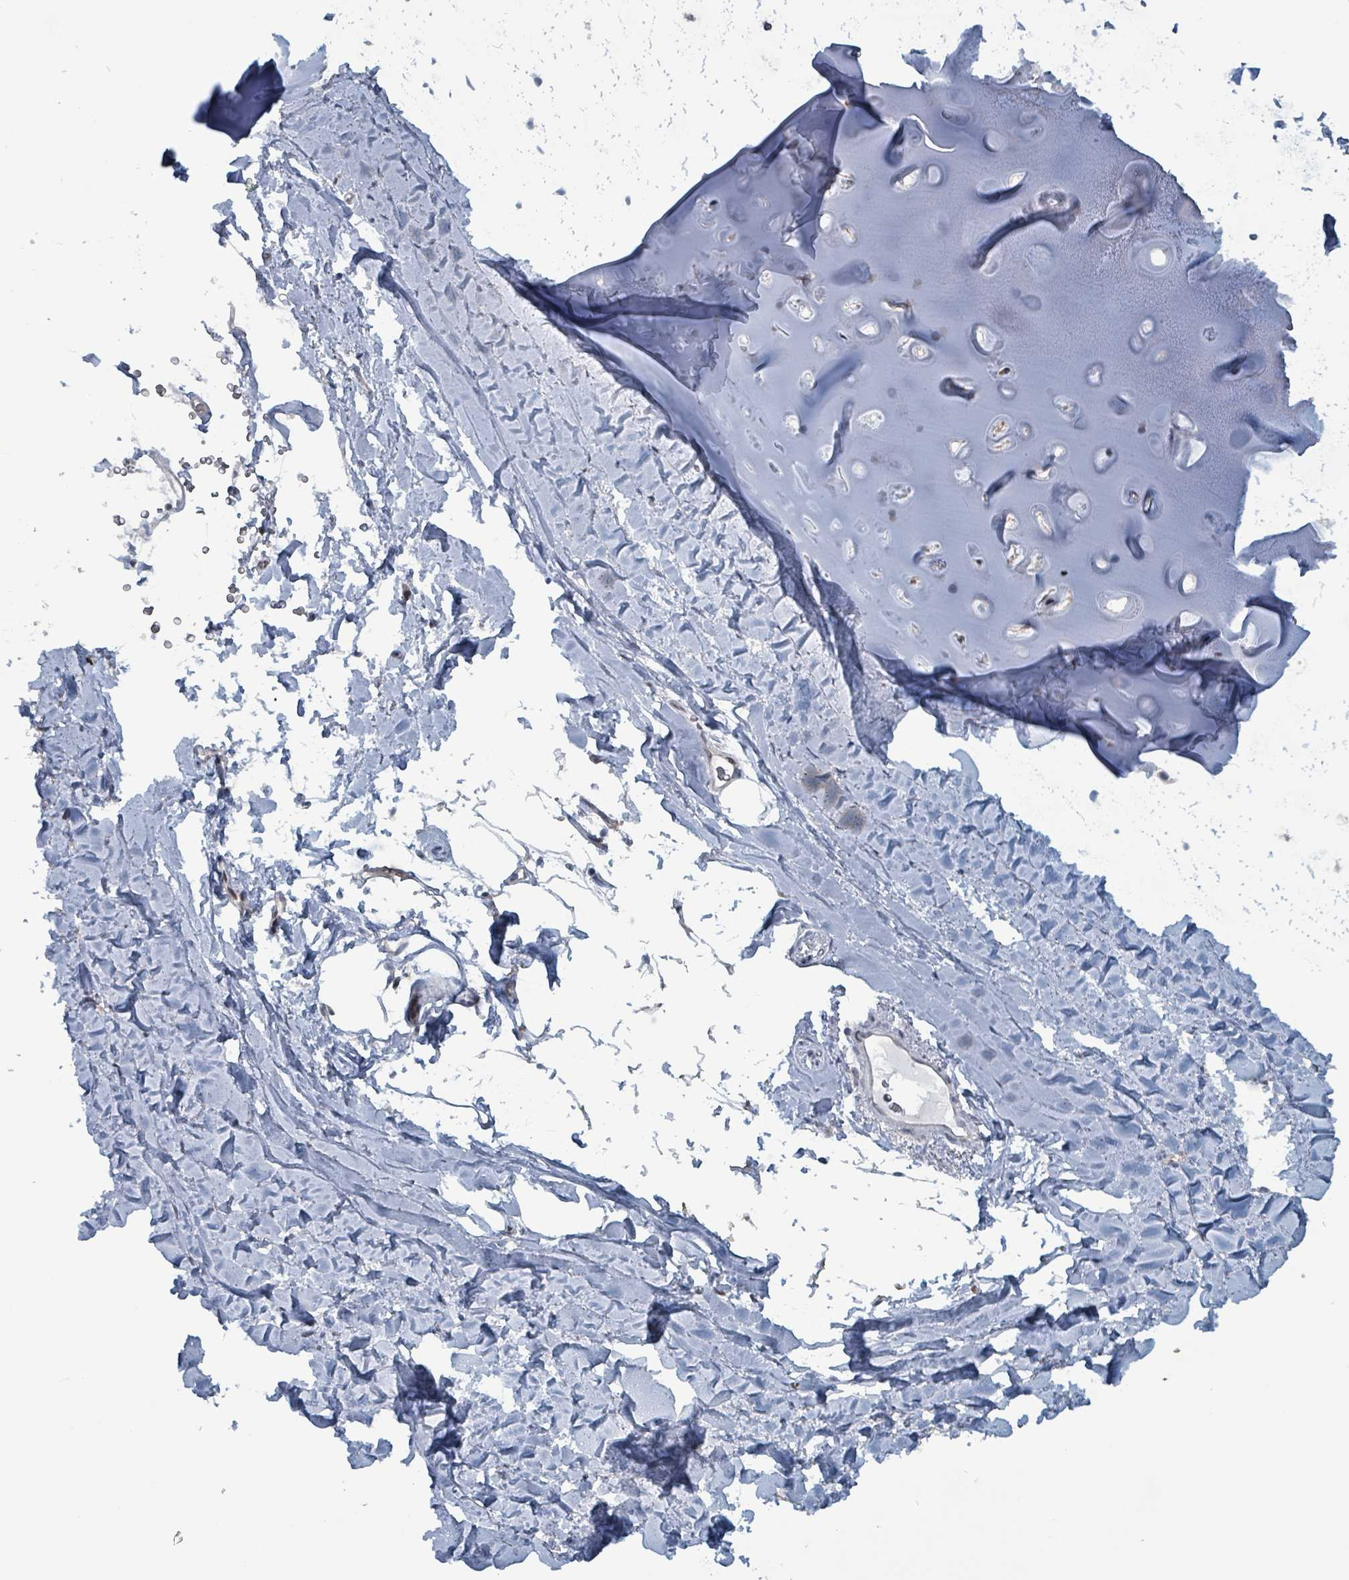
{"staining": {"intensity": "weak", "quantity": "<25%", "location": "nuclear"}, "tissue": "adipose tissue", "cell_type": "Adipocytes", "image_type": "normal", "snomed": [{"axis": "morphology", "description": "Normal tissue, NOS"}, {"axis": "topography", "description": "Cartilage tissue"}, {"axis": "topography", "description": "Bronchus"}], "caption": "Protein analysis of benign adipose tissue reveals no significant staining in adipocytes. (Brightfield microscopy of DAB (3,3'-diaminobenzidine) immunohistochemistry at high magnification).", "gene": "BIVM", "patient": {"sex": "female", "age": 72}}